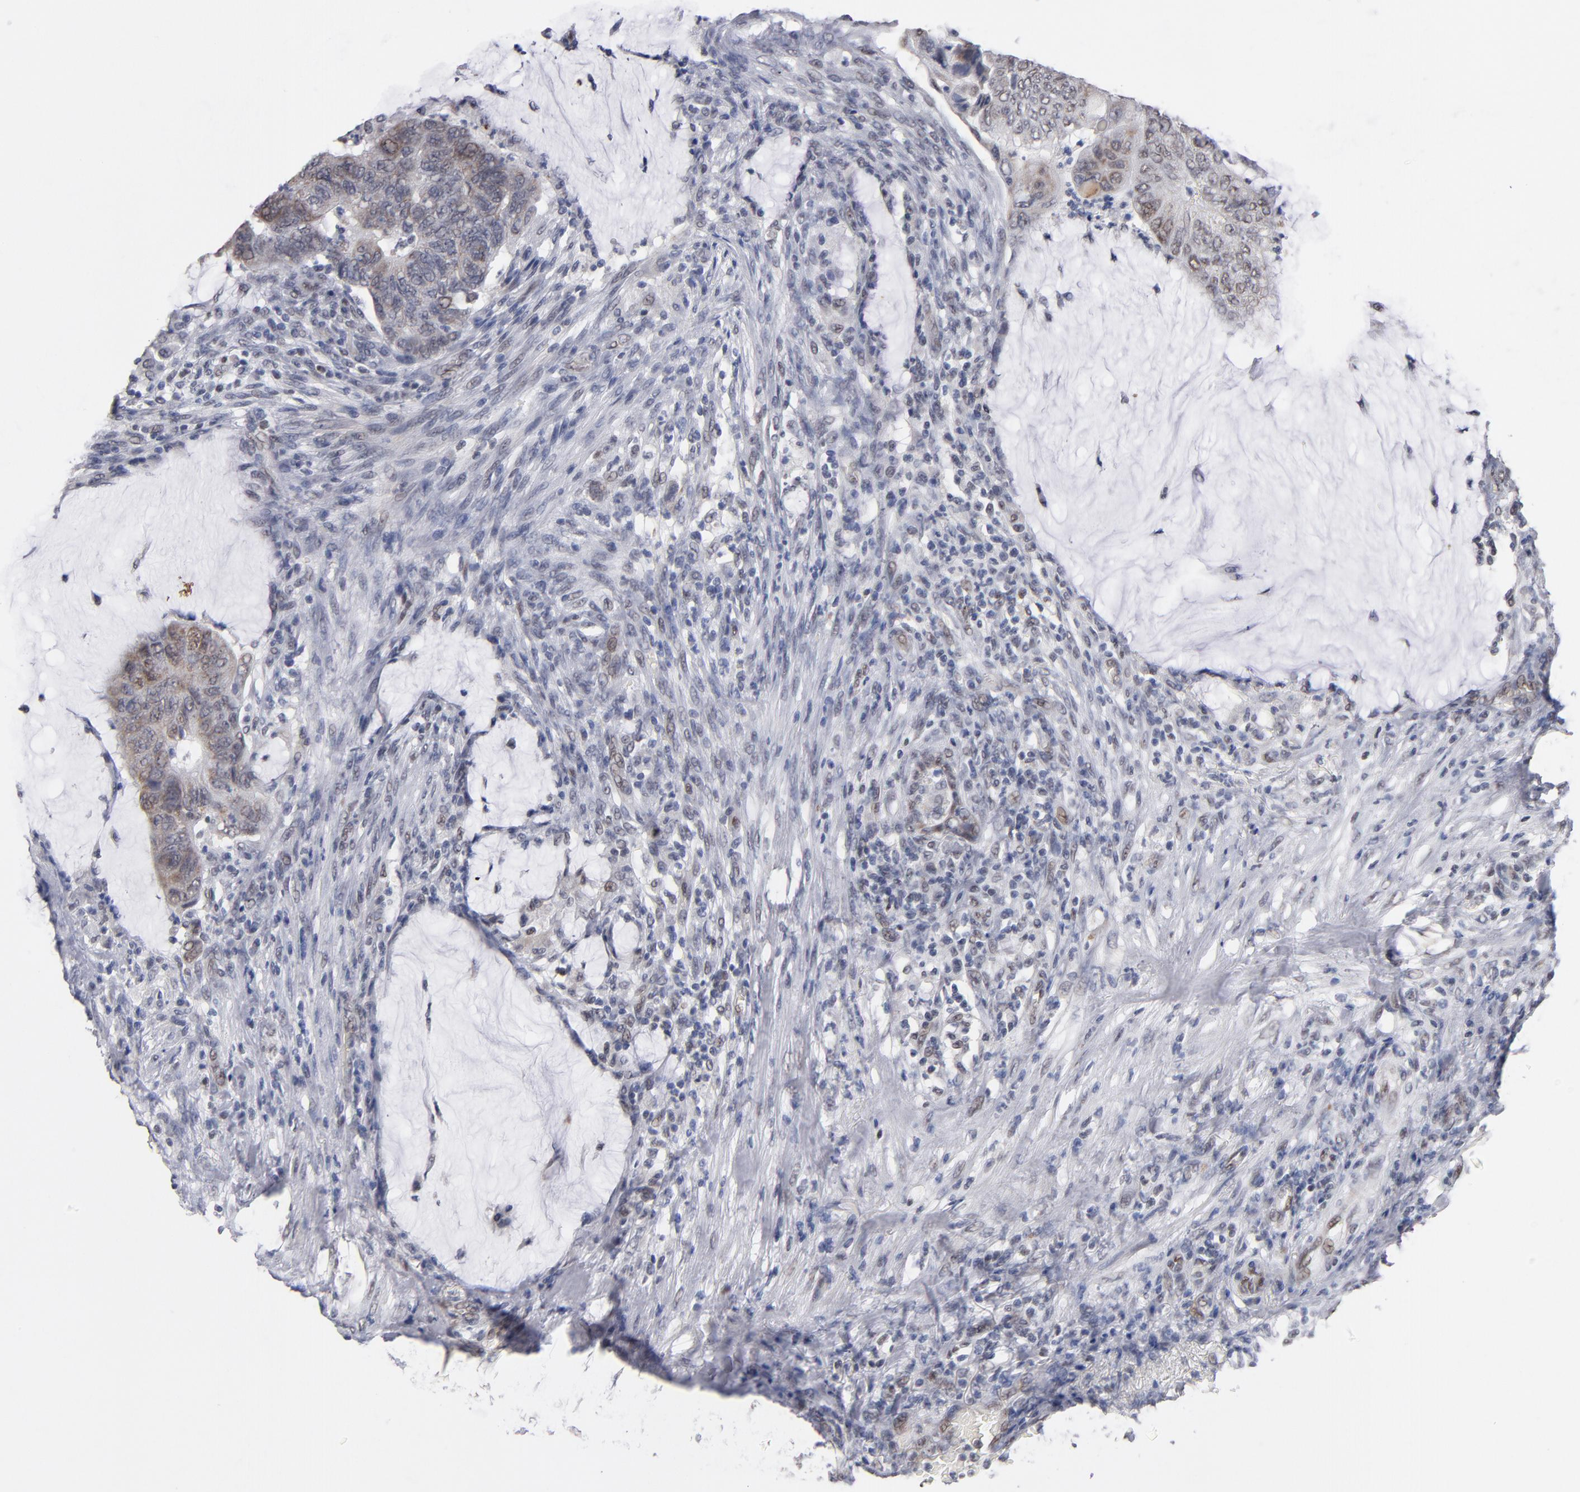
{"staining": {"intensity": "moderate", "quantity": "25%-75%", "location": "cytoplasmic/membranous,nuclear"}, "tissue": "colorectal cancer", "cell_type": "Tumor cells", "image_type": "cancer", "snomed": [{"axis": "morphology", "description": "Normal tissue, NOS"}, {"axis": "morphology", "description": "Adenocarcinoma, NOS"}, {"axis": "topography", "description": "Rectum"}], "caption": "Immunohistochemistry (IHC) photomicrograph of human colorectal adenocarcinoma stained for a protein (brown), which exhibits medium levels of moderate cytoplasmic/membranous and nuclear expression in approximately 25%-75% of tumor cells.", "gene": "MN1", "patient": {"sex": "male", "age": 92}}